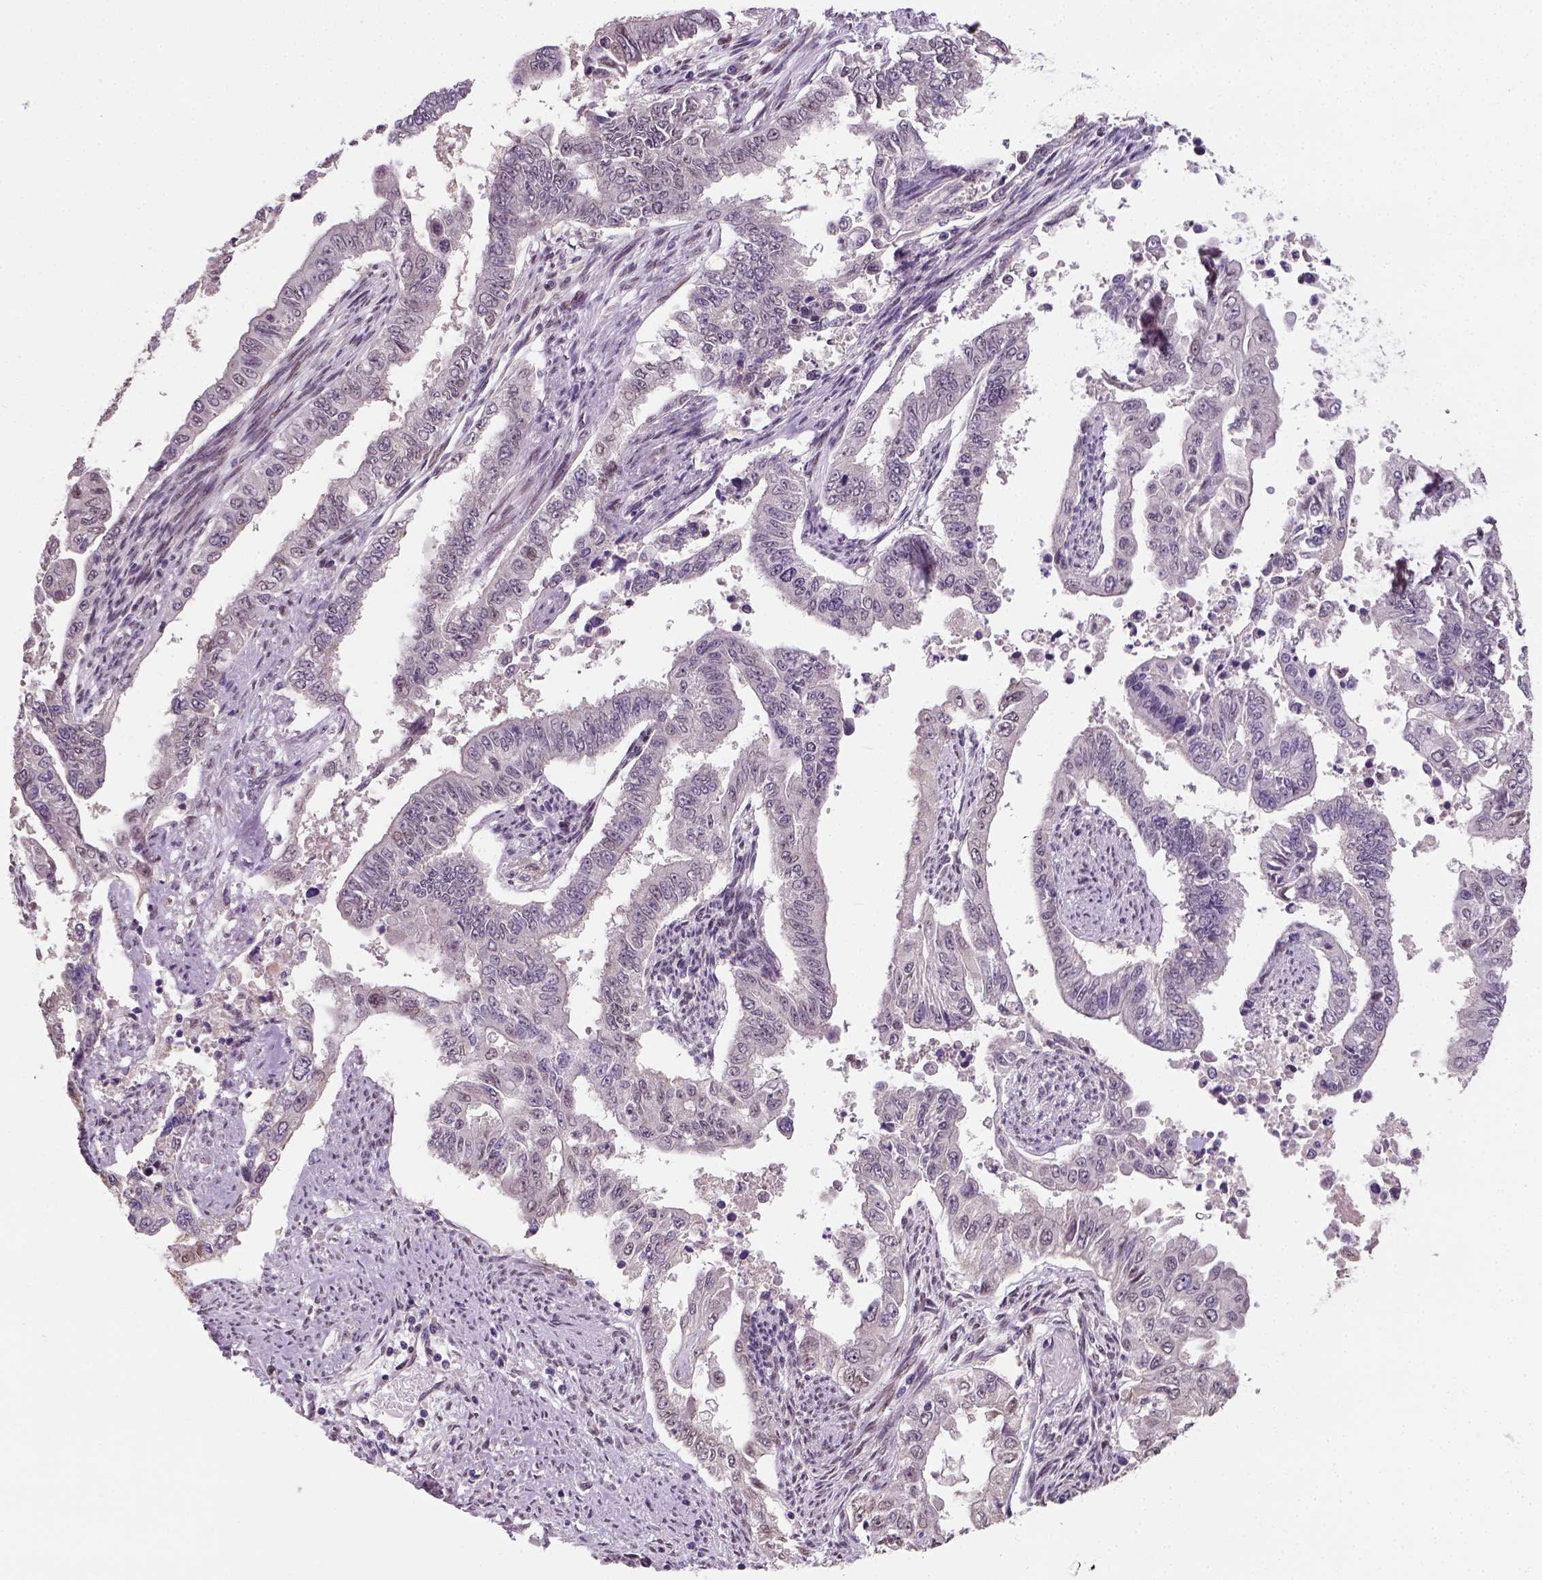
{"staining": {"intensity": "negative", "quantity": "none", "location": "none"}, "tissue": "endometrial cancer", "cell_type": "Tumor cells", "image_type": "cancer", "snomed": [{"axis": "morphology", "description": "Adenocarcinoma, NOS"}, {"axis": "topography", "description": "Uterus"}], "caption": "The micrograph shows no significant staining in tumor cells of adenocarcinoma (endometrial).", "gene": "C1orf112", "patient": {"sex": "female", "age": 59}}